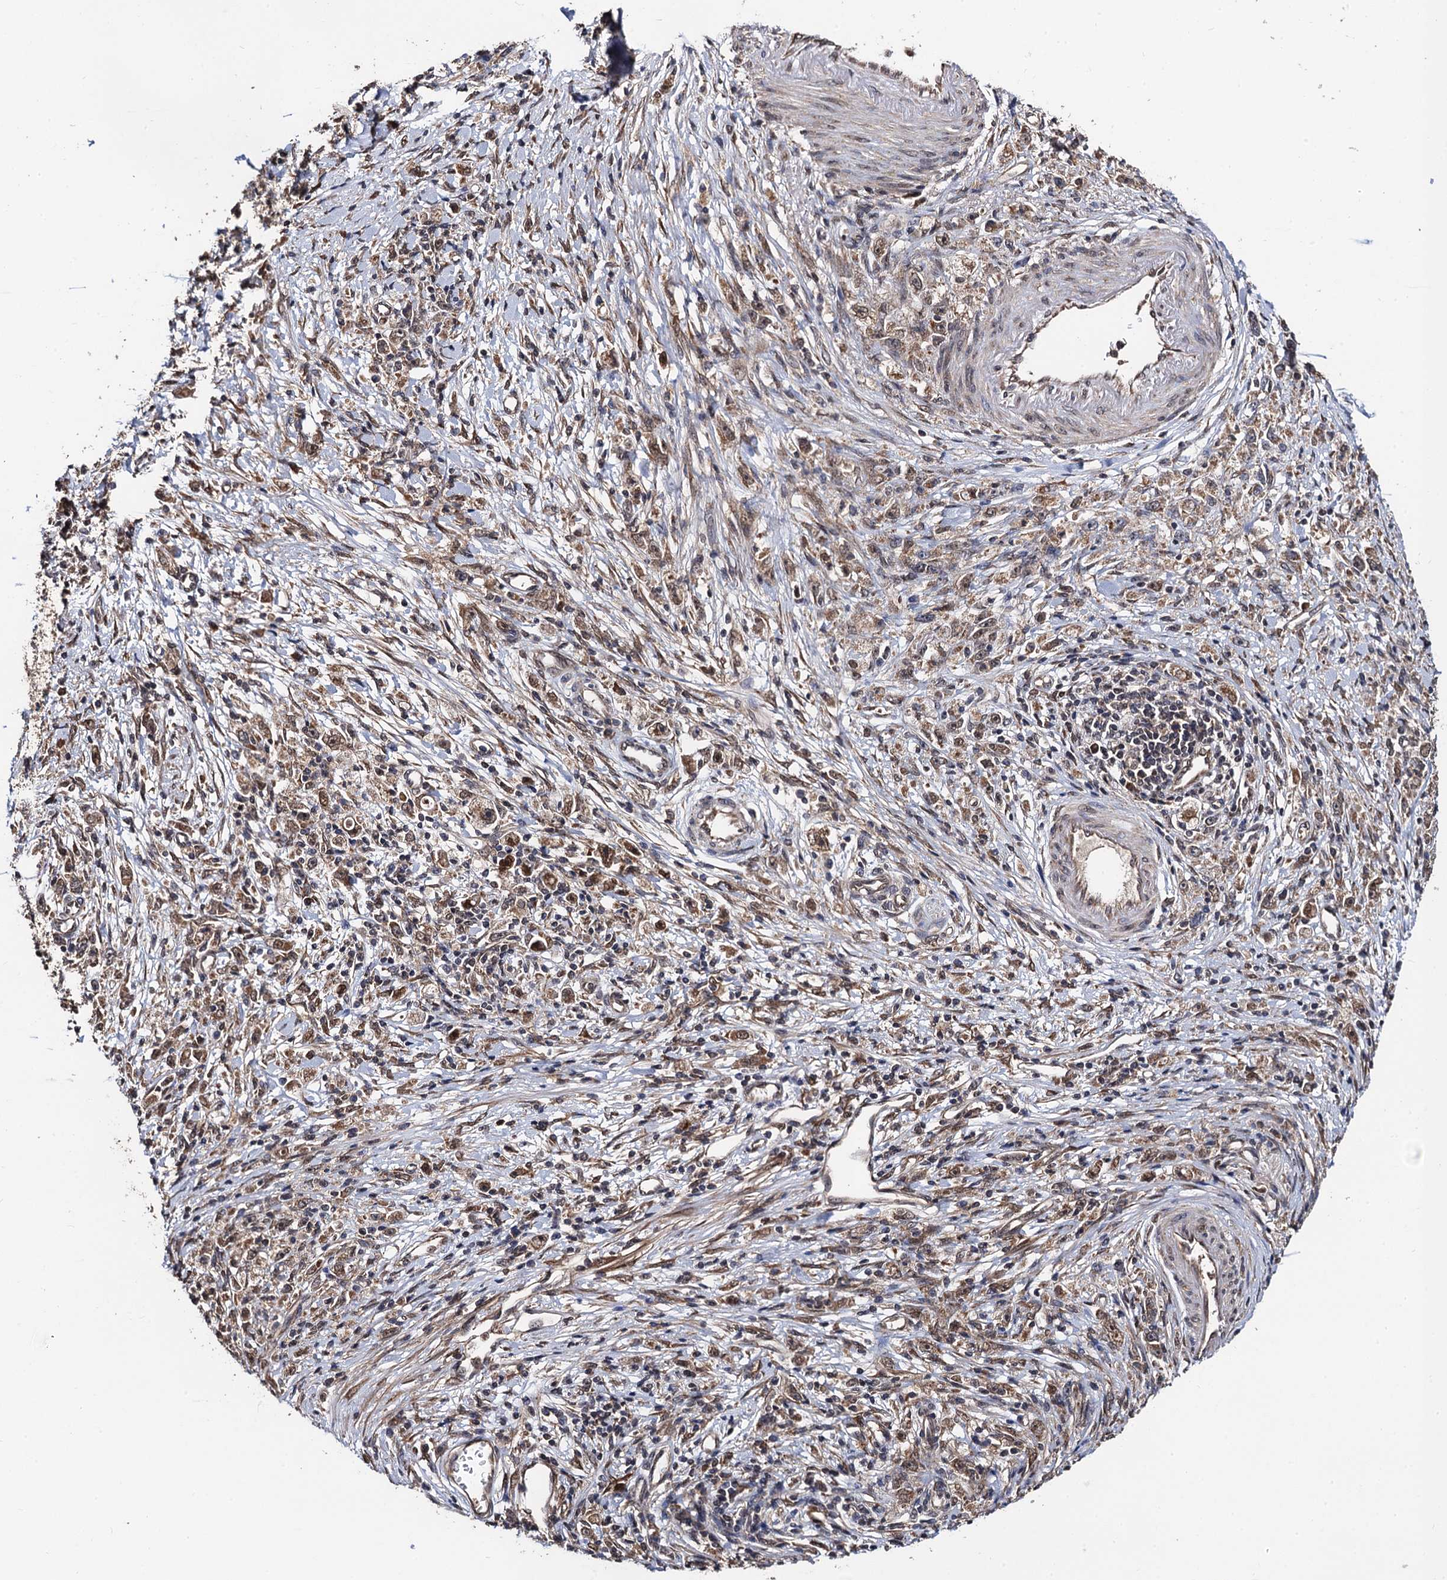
{"staining": {"intensity": "weak", "quantity": ">75%", "location": "cytoplasmic/membranous"}, "tissue": "stomach cancer", "cell_type": "Tumor cells", "image_type": "cancer", "snomed": [{"axis": "morphology", "description": "Adenocarcinoma, NOS"}, {"axis": "topography", "description": "Stomach"}], "caption": "Immunohistochemical staining of adenocarcinoma (stomach) displays low levels of weak cytoplasmic/membranous staining in about >75% of tumor cells.", "gene": "MIER2", "patient": {"sex": "female", "age": 59}}